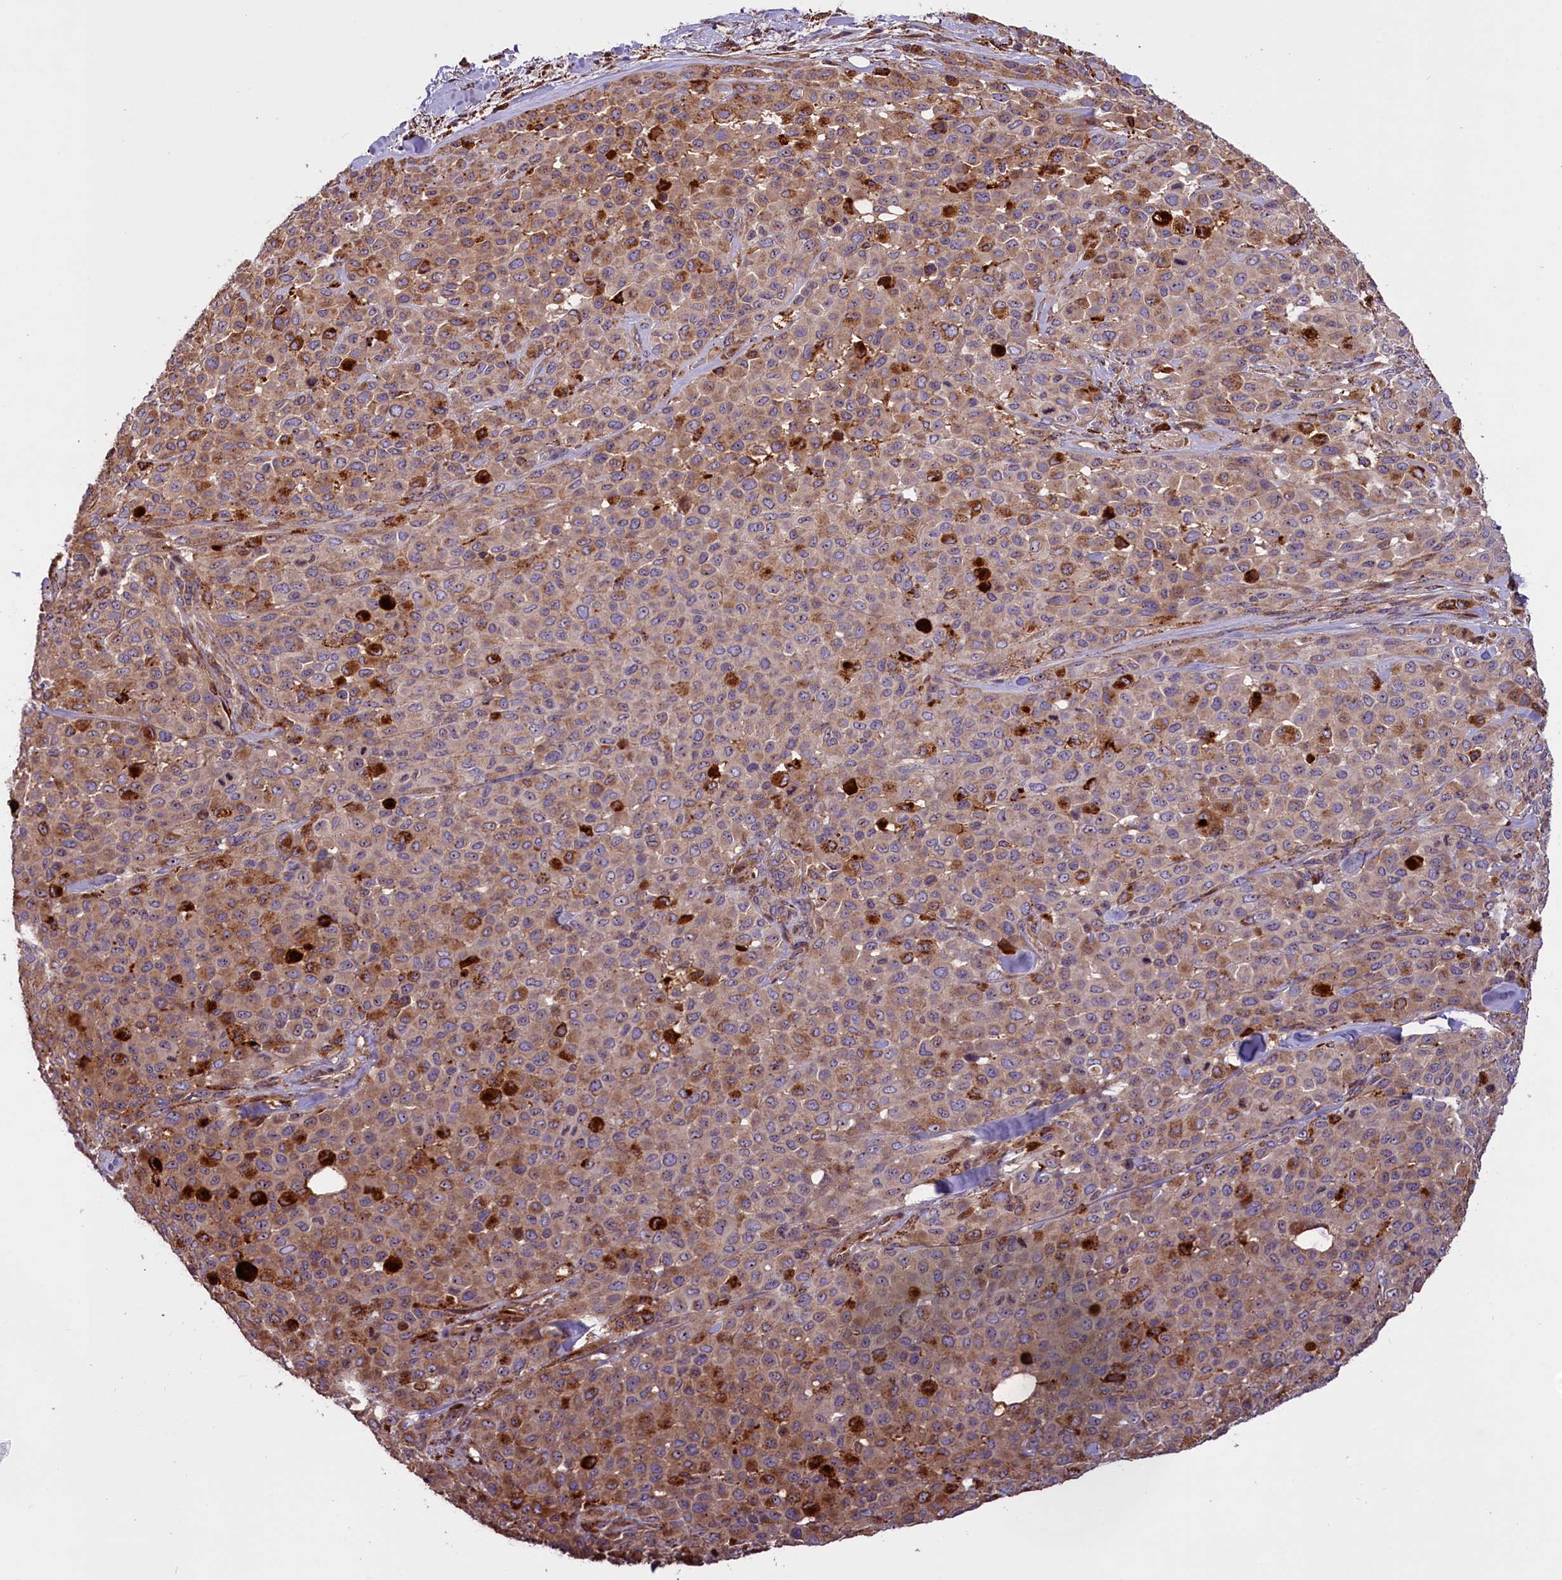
{"staining": {"intensity": "moderate", "quantity": ">75%", "location": "cytoplasmic/membranous"}, "tissue": "melanoma", "cell_type": "Tumor cells", "image_type": "cancer", "snomed": [{"axis": "morphology", "description": "Malignant melanoma, Metastatic site"}, {"axis": "topography", "description": "Skin"}], "caption": "Protein staining of melanoma tissue displays moderate cytoplasmic/membranous positivity in approximately >75% of tumor cells. (Stains: DAB in brown, nuclei in blue, Microscopy: brightfield microscopy at high magnification).", "gene": "FRY", "patient": {"sex": "female", "age": 81}}